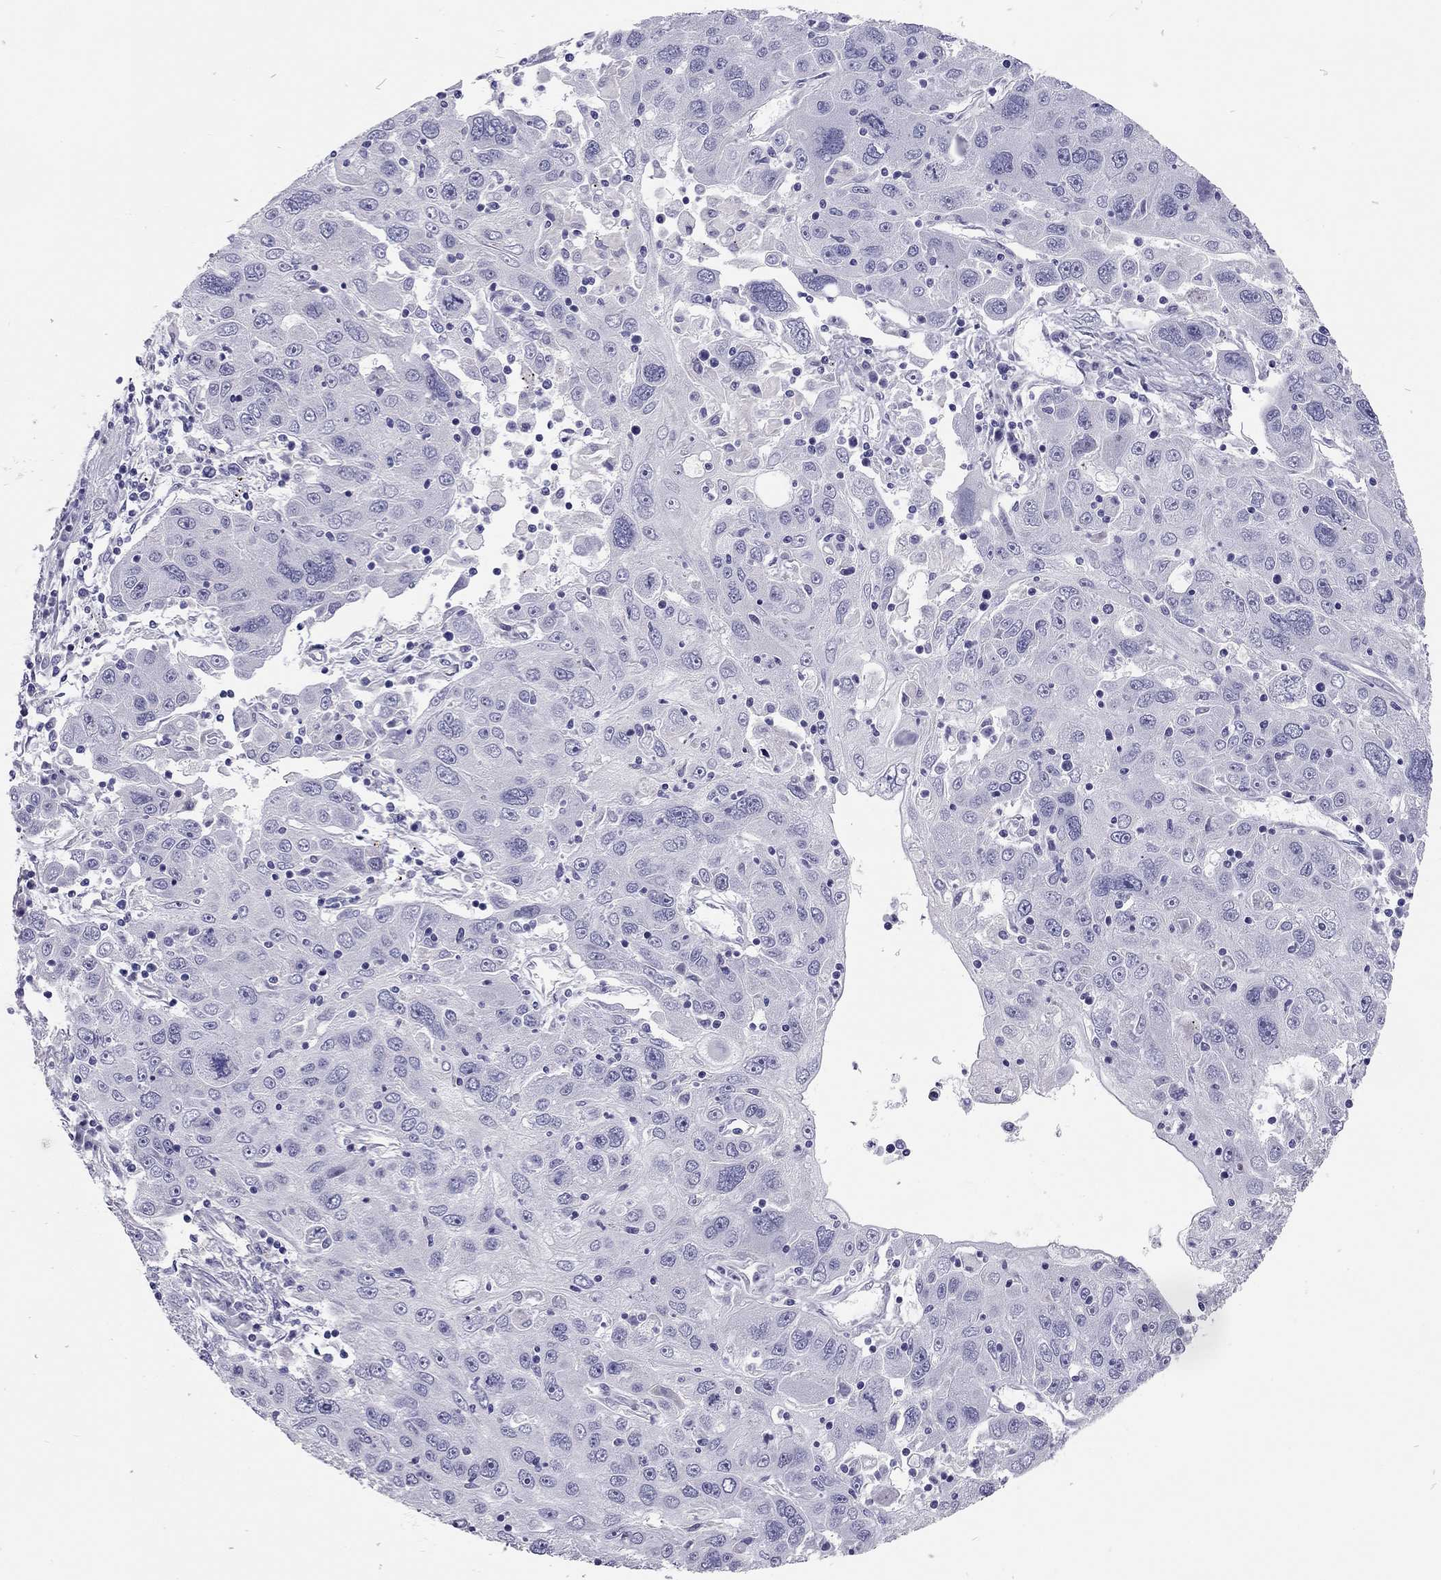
{"staining": {"intensity": "negative", "quantity": "none", "location": "none"}, "tissue": "stomach cancer", "cell_type": "Tumor cells", "image_type": "cancer", "snomed": [{"axis": "morphology", "description": "Adenocarcinoma, NOS"}, {"axis": "topography", "description": "Stomach"}], "caption": "Human stomach cancer stained for a protein using immunohistochemistry displays no expression in tumor cells.", "gene": "SCARB1", "patient": {"sex": "male", "age": 56}}